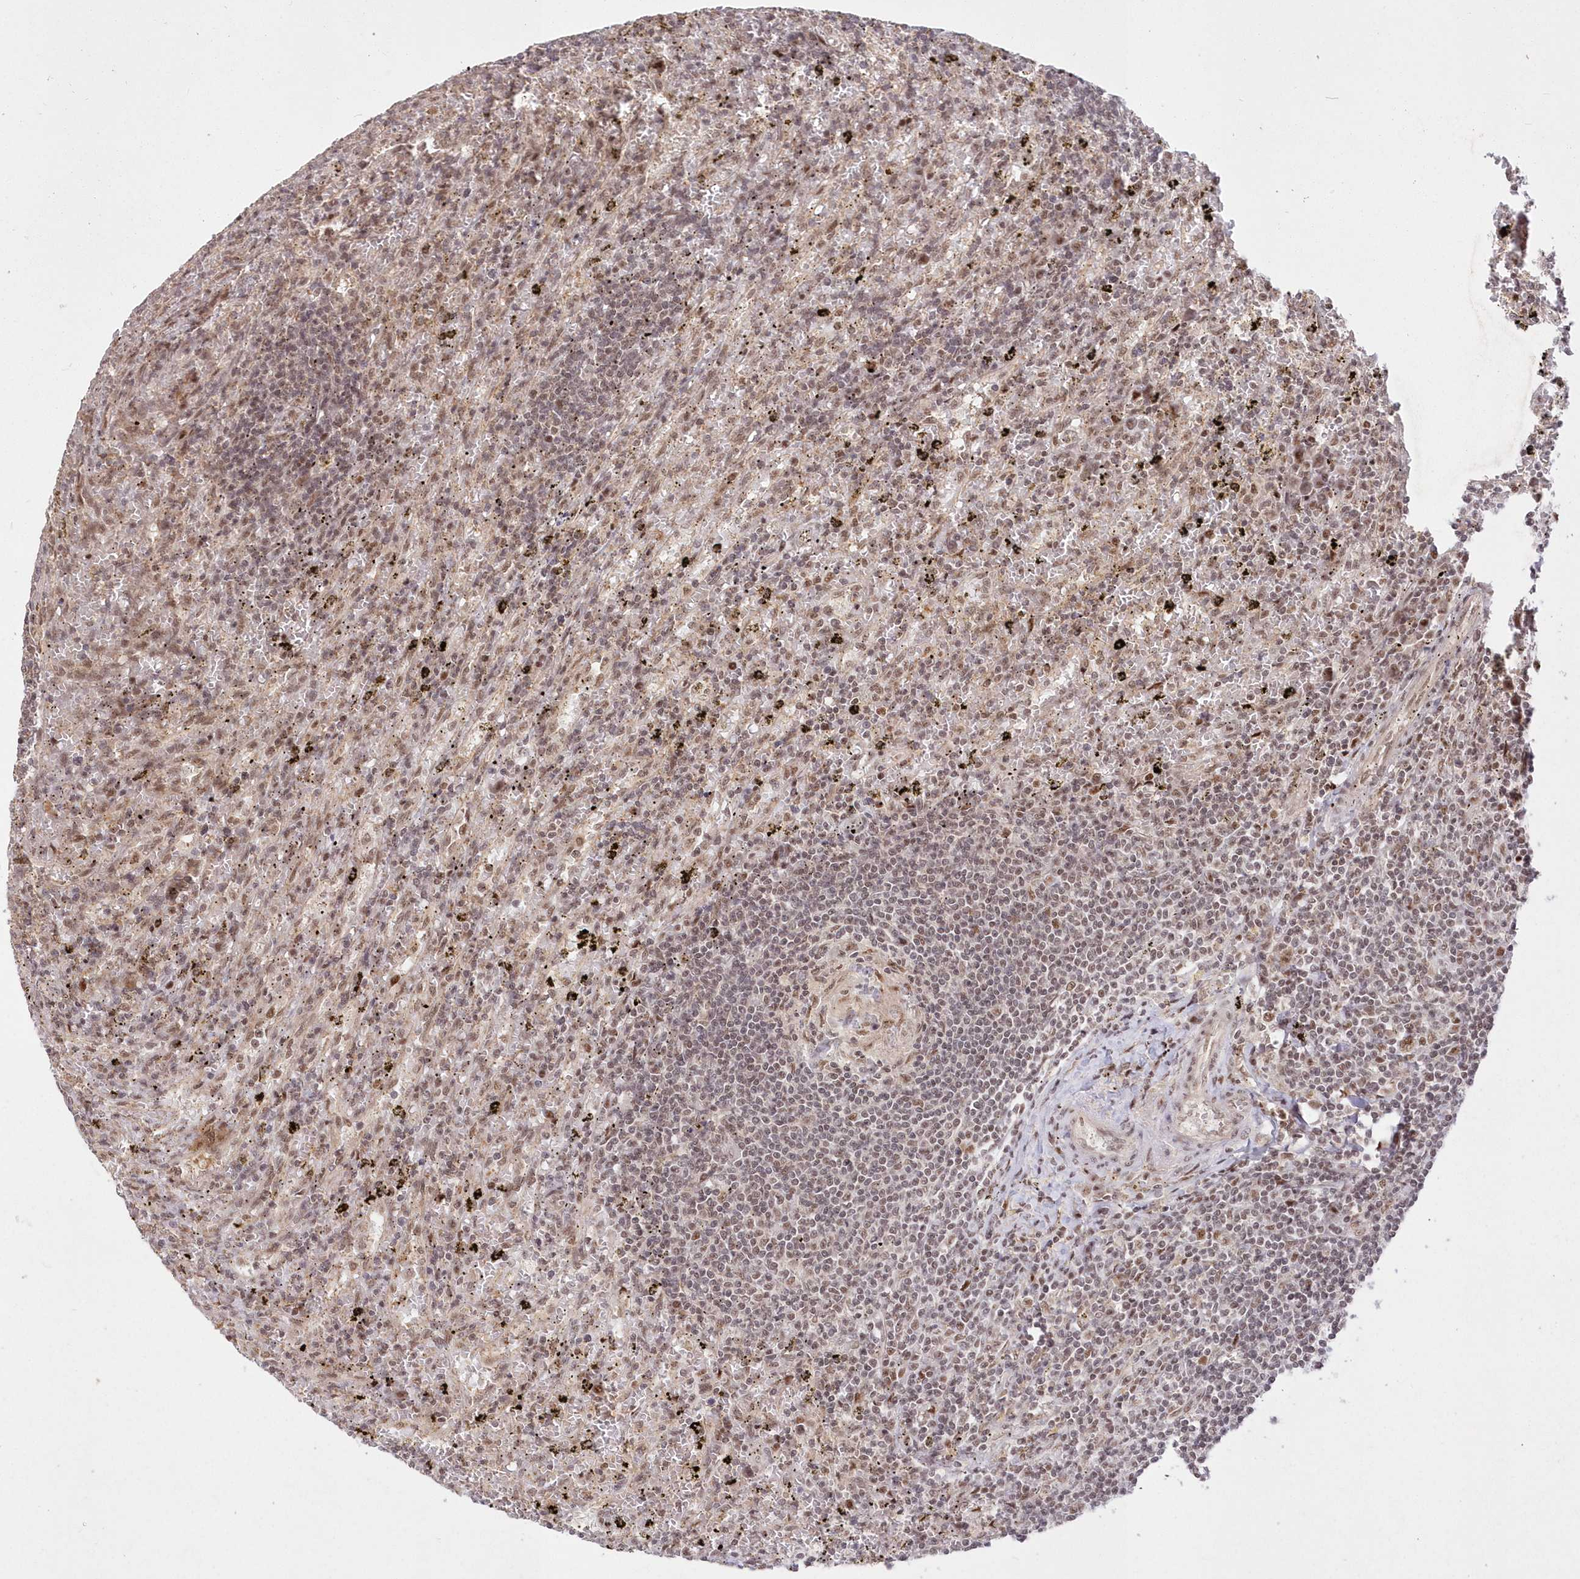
{"staining": {"intensity": "weak", "quantity": ">75%", "location": "nuclear"}, "tissue": "lymphoma", "cell_type": "Tumor cells", "image_type": "cancer", "snomed": [{"axis": "morphology", "description": "Malignant lymphoma, non-Hodgkin's type, Low grade"}, {"axis": "topography", "description": "Spleen"}], "caption": "Immunohistochemical staining of human lymphoma displays low levels of weak nuclear expression in about >75% of tumor cells.", "gene": "WBP1L", "patient": {"sex": "male", "age": 76}}